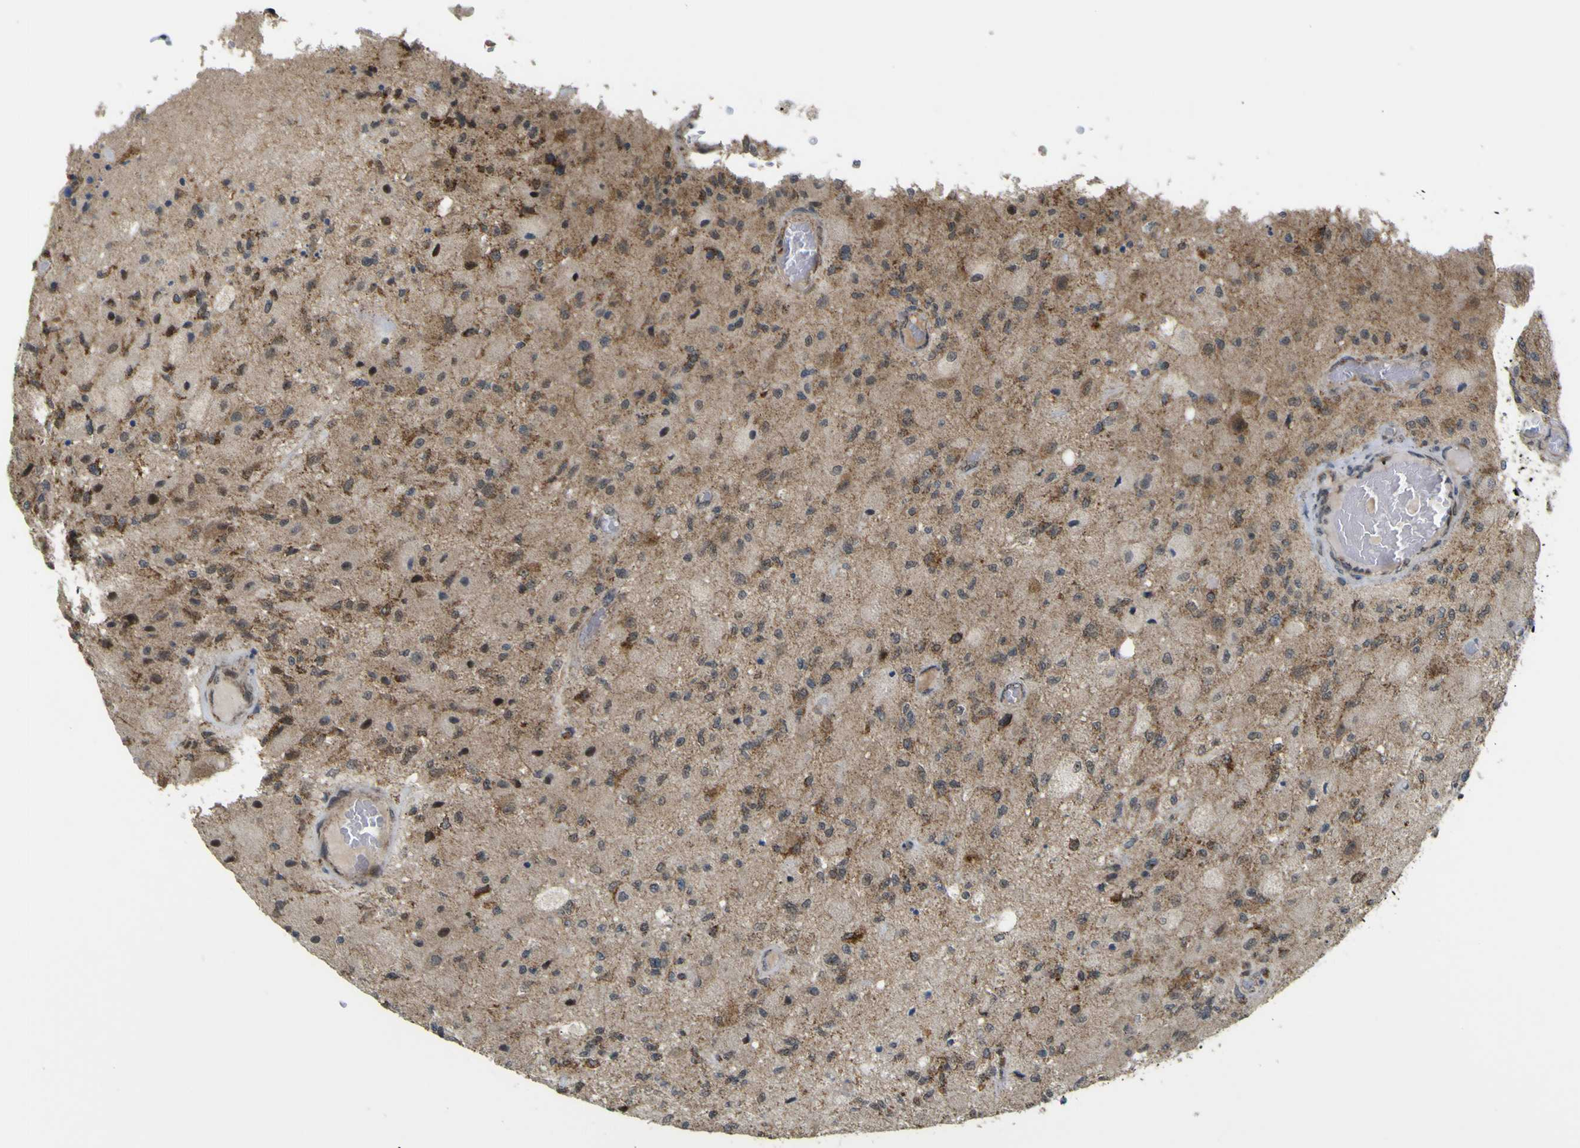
{"staining": {"intensity": "moderate", "quantity": ">75%", "location": "cytoplasmic/membranous,nuclear"}, "tissue": "glioma", "cell_type": "Tumor cells", "image_type": "cancer", "snomed": [{"axis": "morphology", "description": "Normal tissue, NOS"}, {"axis": "morphology", "description": "Glioma, malignant, High grade"}, {"axis": "topography", "description": "Cerebral cortex"}], "caption": "Malignant glioma (high-grade) stained with a brown dye demonstrates moderate cytoplasmic/membranous and nuclear positive expression in approximately >75% of tumor cells.", "gene": "ACBD5", "patient": {"sex": "male", "age": 77}}